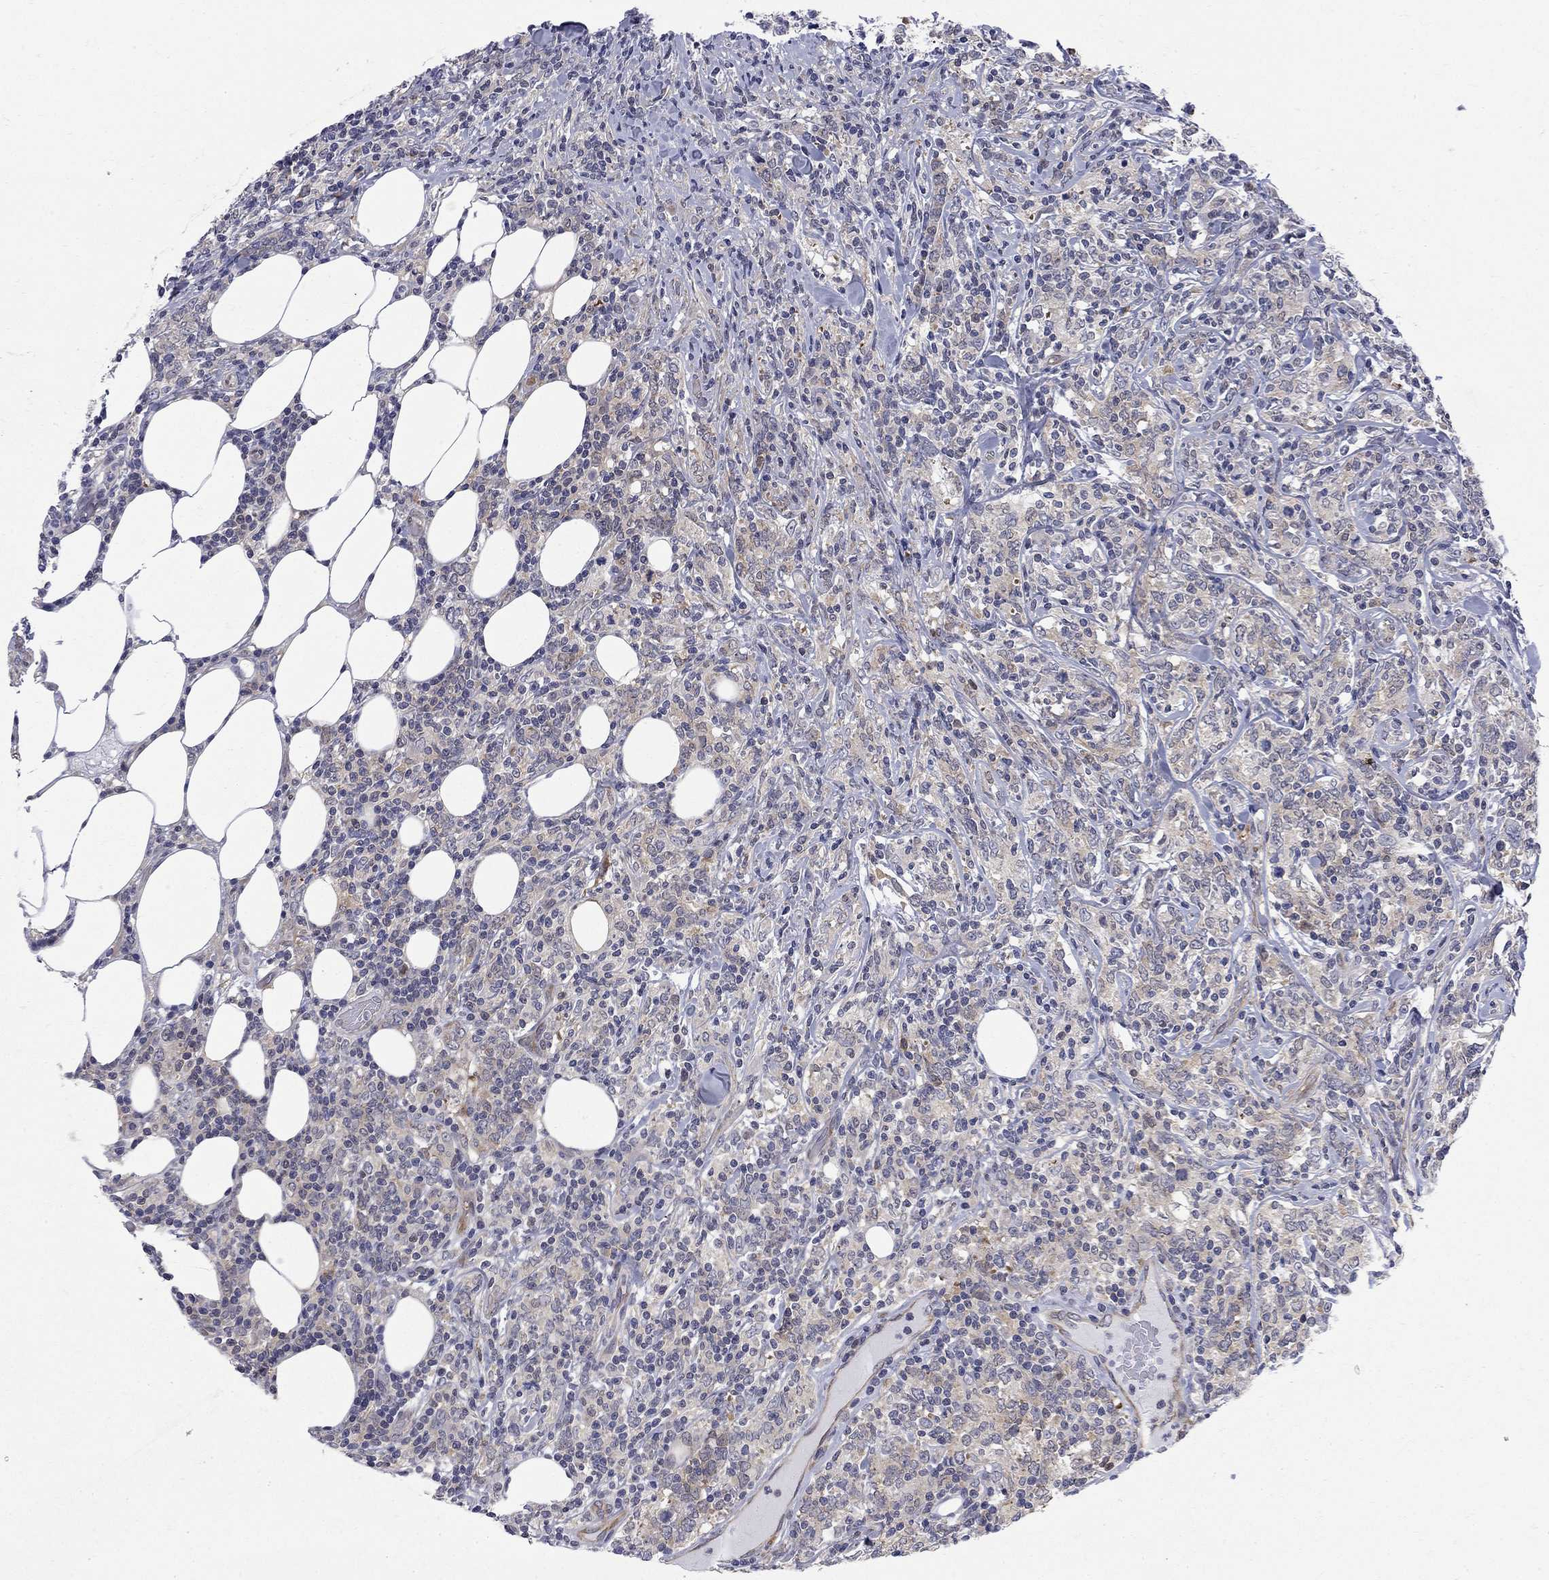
{"staining": {"intensity": "negative", "quantity": "none", "location": "none"}, "tissue": "lymphoma", "cell_type": "Tumor cells", "image_type": "cancer", "snomed": [{"axis": "morphology", "description": "Malignant lymphoma, non-Hodgkin's type, High grade"}, {"axis": "topography", "description": "Lymph node"}], "caption": "Protein analysis of malignant lymphoma, non-Hodgkin's type (high-grade) displays no significant staining in tumor cells. Nuclei are stained in blue.", "gene": "GALNT8", "patient": {"sex": "female", "age": 84}}